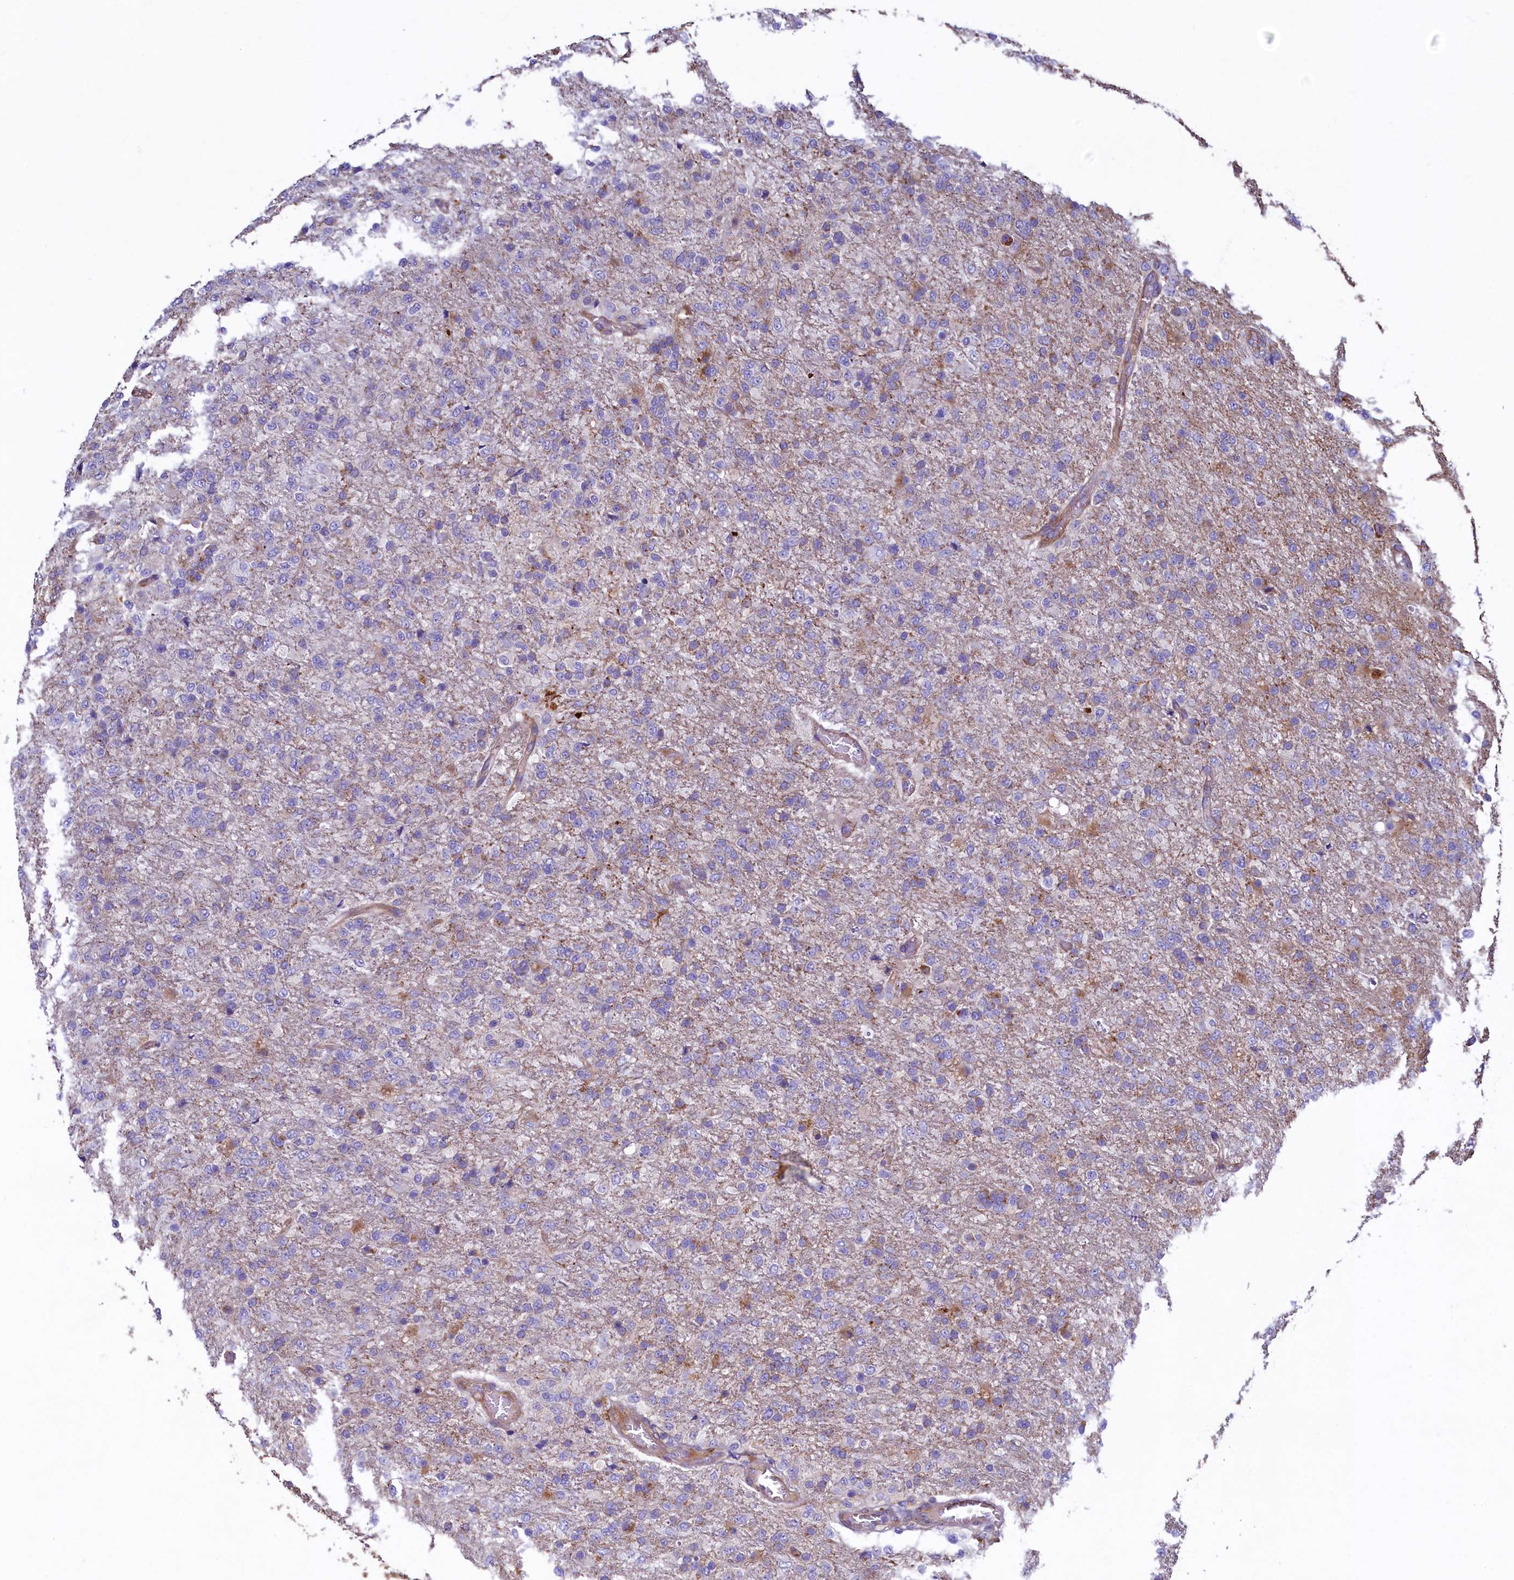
{"staining": {"intensity": "weak", "quantity": "<25%", "location": "cytoplasmic/membranous"}, "tissue": "glioma", "cell_type": "Tumor cells", "image_type": "cancer", "snomed": [{"axis": "morphology", "description": "Glioma, malignant, High grade"}, {"axis": "topography", "description": "Brain"}], "caption": "Tumor cells show no significant staining in malignant high-grade glioma. (Brightfield microscopy of DAB (3,3'-diaminobenzidine) immunohistochemistry (IHC) at high magnification).", "gene": "GPR21", "patient": {"sex": "female", "age": 74}}